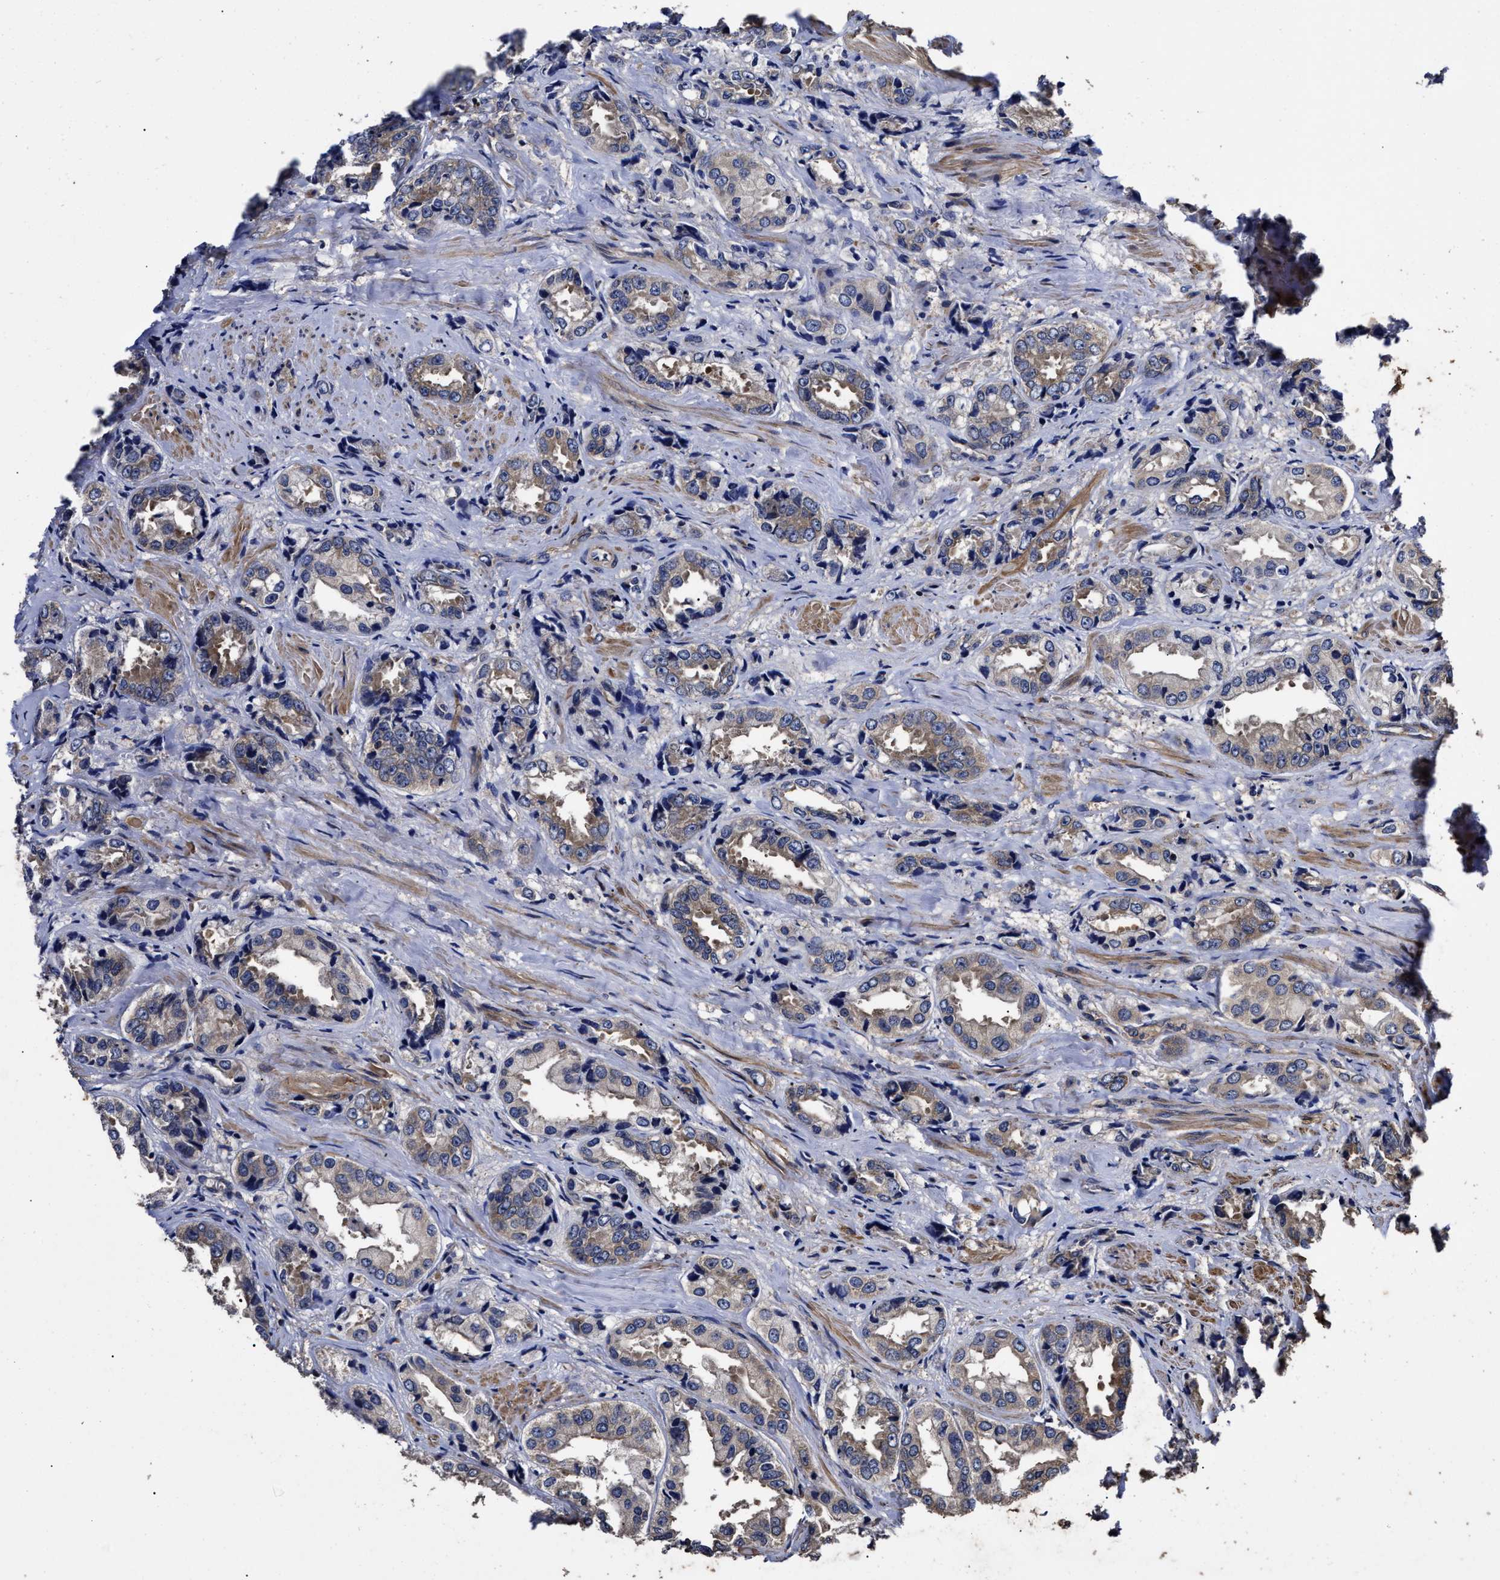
{"staining": {"intensity": "weak", "quantity": ">75%", "location": "cytoplasmic/membranous"}, "tissue": "prostate cancer", "cell_type": "Tumor cells", "image_type": "cancer", "snomed": [{"axis": "morphology", "description": "Adenocarcinoma, High grade"}, {"axis": "topography", "description": "Prostate"}], "caption": "A low amount of weak cytoplasmic/membranous positivity is identified in approximately >75% of tumor cells in adenocarcinoma (high-grade) (prostate) tissue.", "gene": "AVEN", "patient": {"sex": "male", "age": 61}}